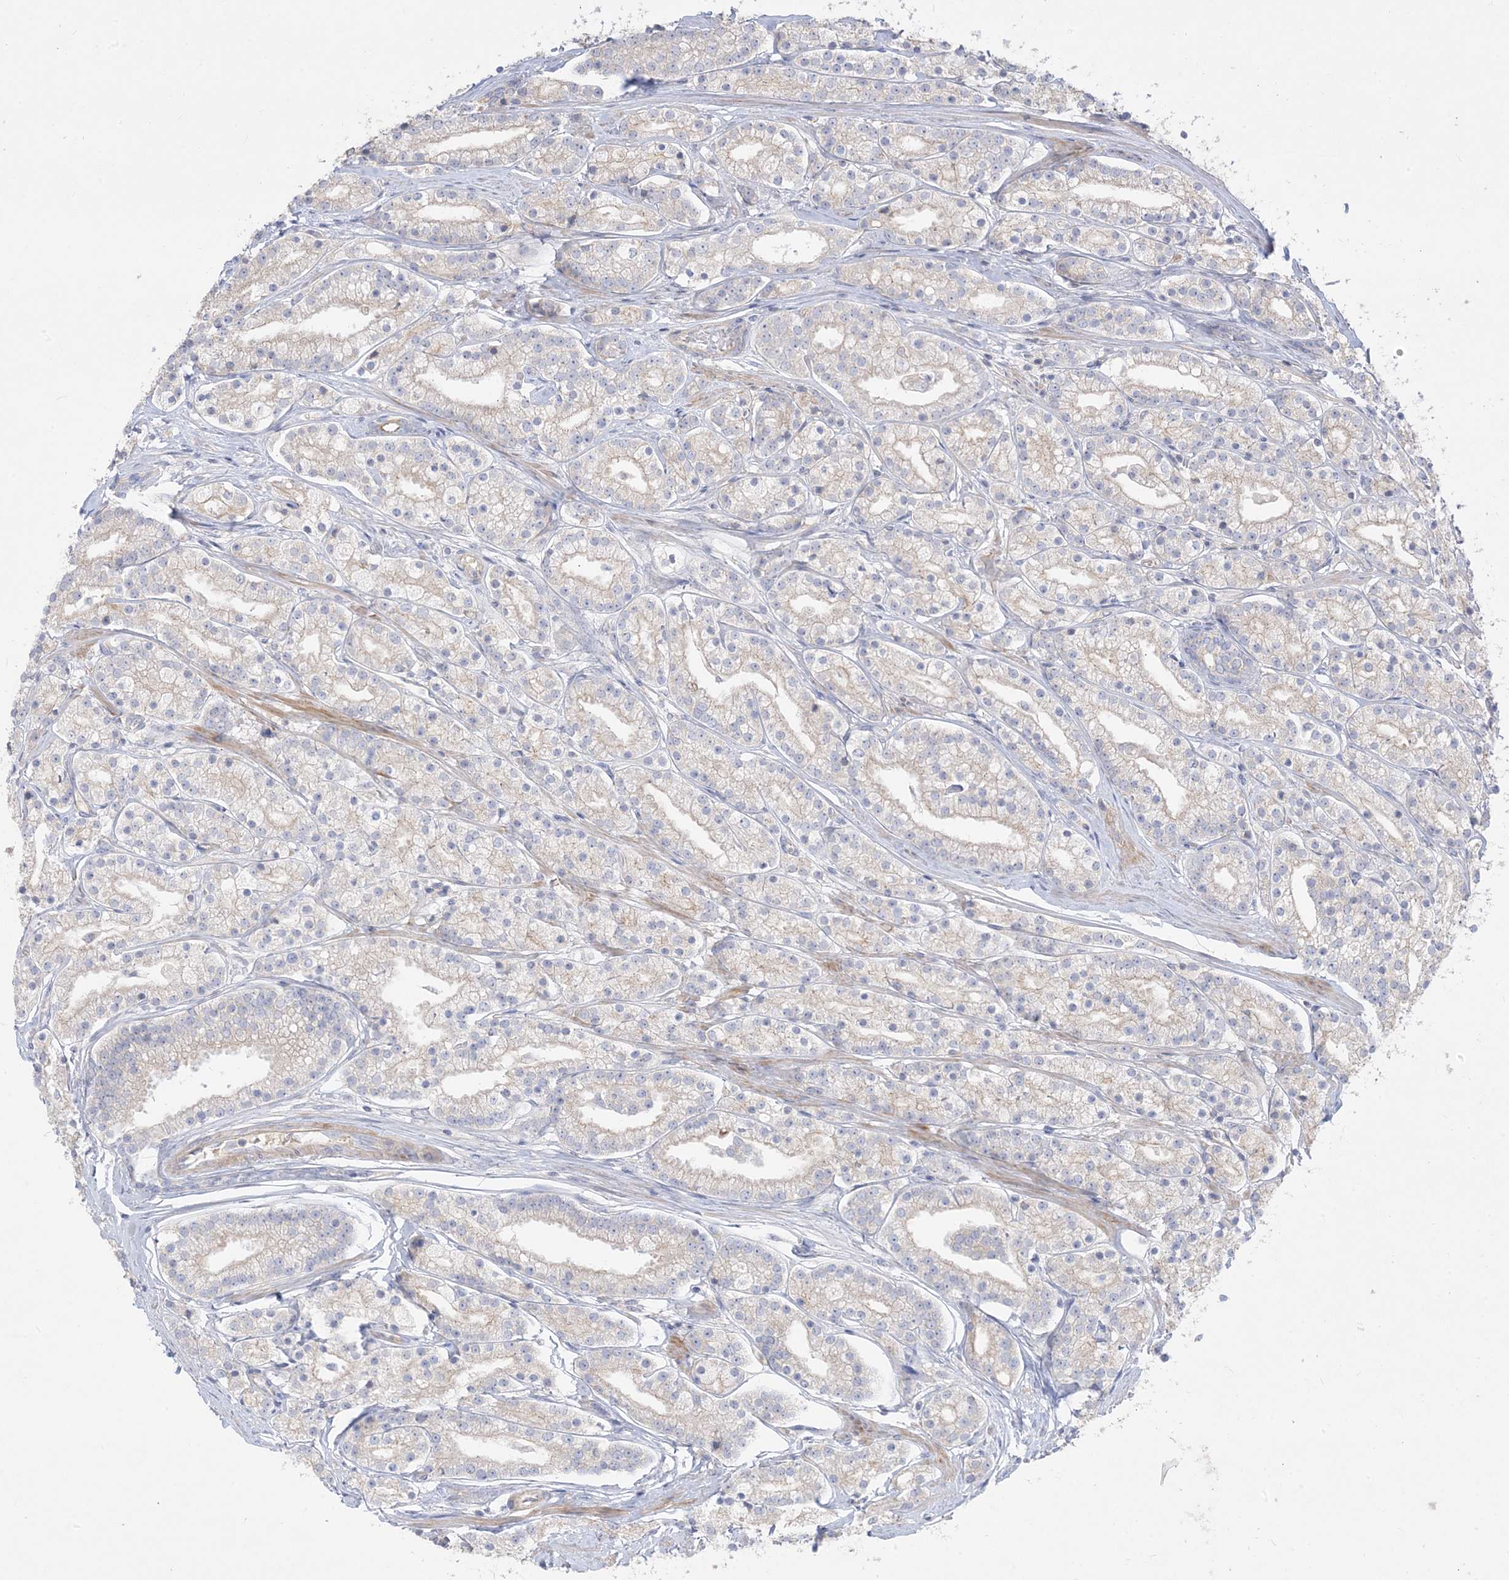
{"staining": {"intensity": "negative", "quantity": "none", "location": "none"}, "tissue": "prostate cancer", "cell_type": "Tumor cells", "image_type": "cancer", "snomed": [{"axis": "morphology", "description": "Adenocarcinoma, High grade"}, {"axis": "topography", "description": "Prostate"}], "caption": "Tumor cells are negative for protein expression in human prostate cancer (adenocarcinoma (high-grade)). The staining is performed using DAB brown chromogen with nuclei counter-stained in using hematoxylin.", "gene": "ARHGEF9", "patient": {"sex": "male", "age": 69}}